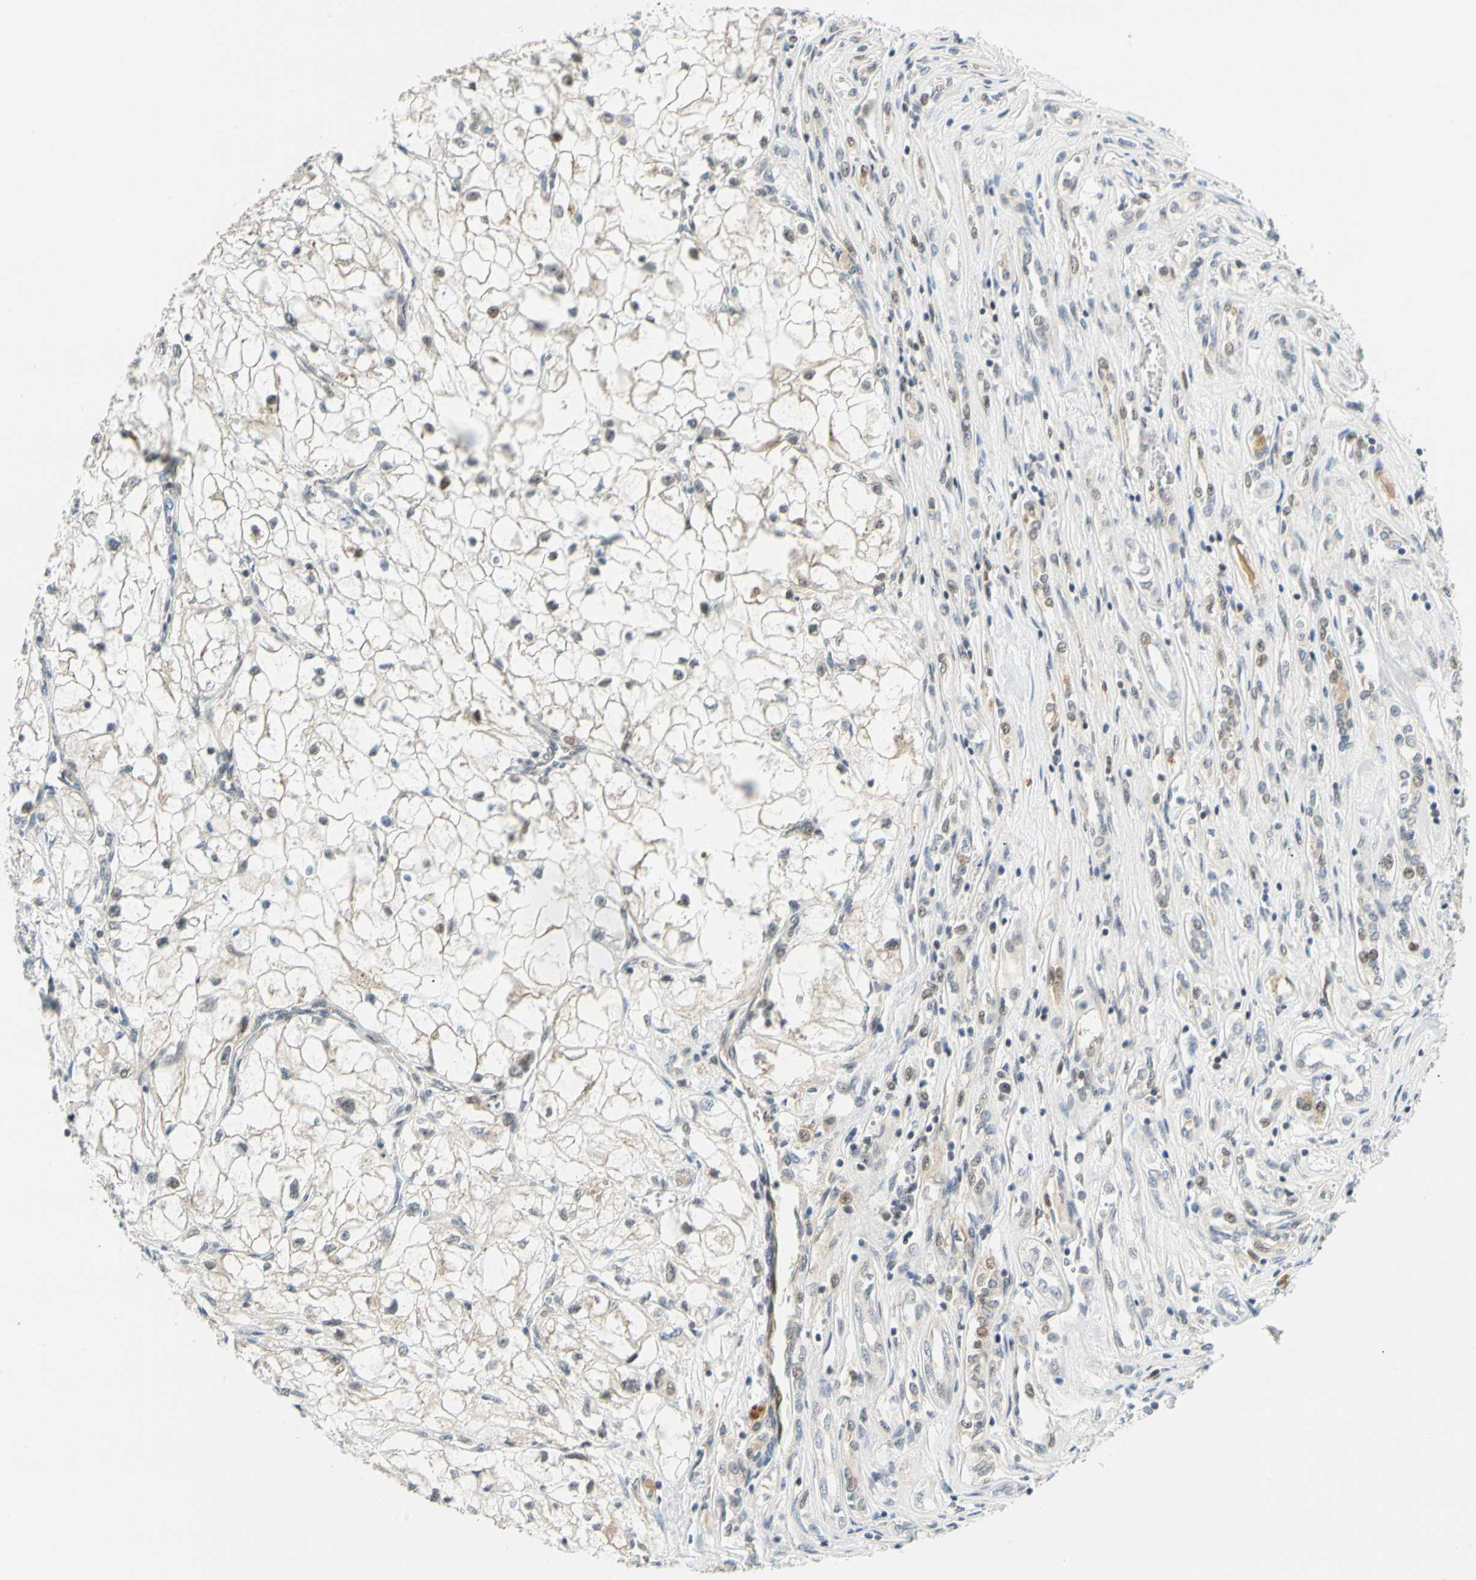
{"staining": {"intensity": "negative", "quantity": "none", "location": "none"}, "tissue": "renal cancer", "cell_type": "Tumor cells", "image_type": "cancer", "snomed": [{"axis": "morphology", "description": "Adenocarcinoma, NOS"}, {"axis": "topography", "description": "Kidney"}], "caption": "This is an IHC image of renal adenocarcinoma. There is no expression in tumor cells.", "gene": "MAPK9", "patient": {"sex": "female", "age": 70}}